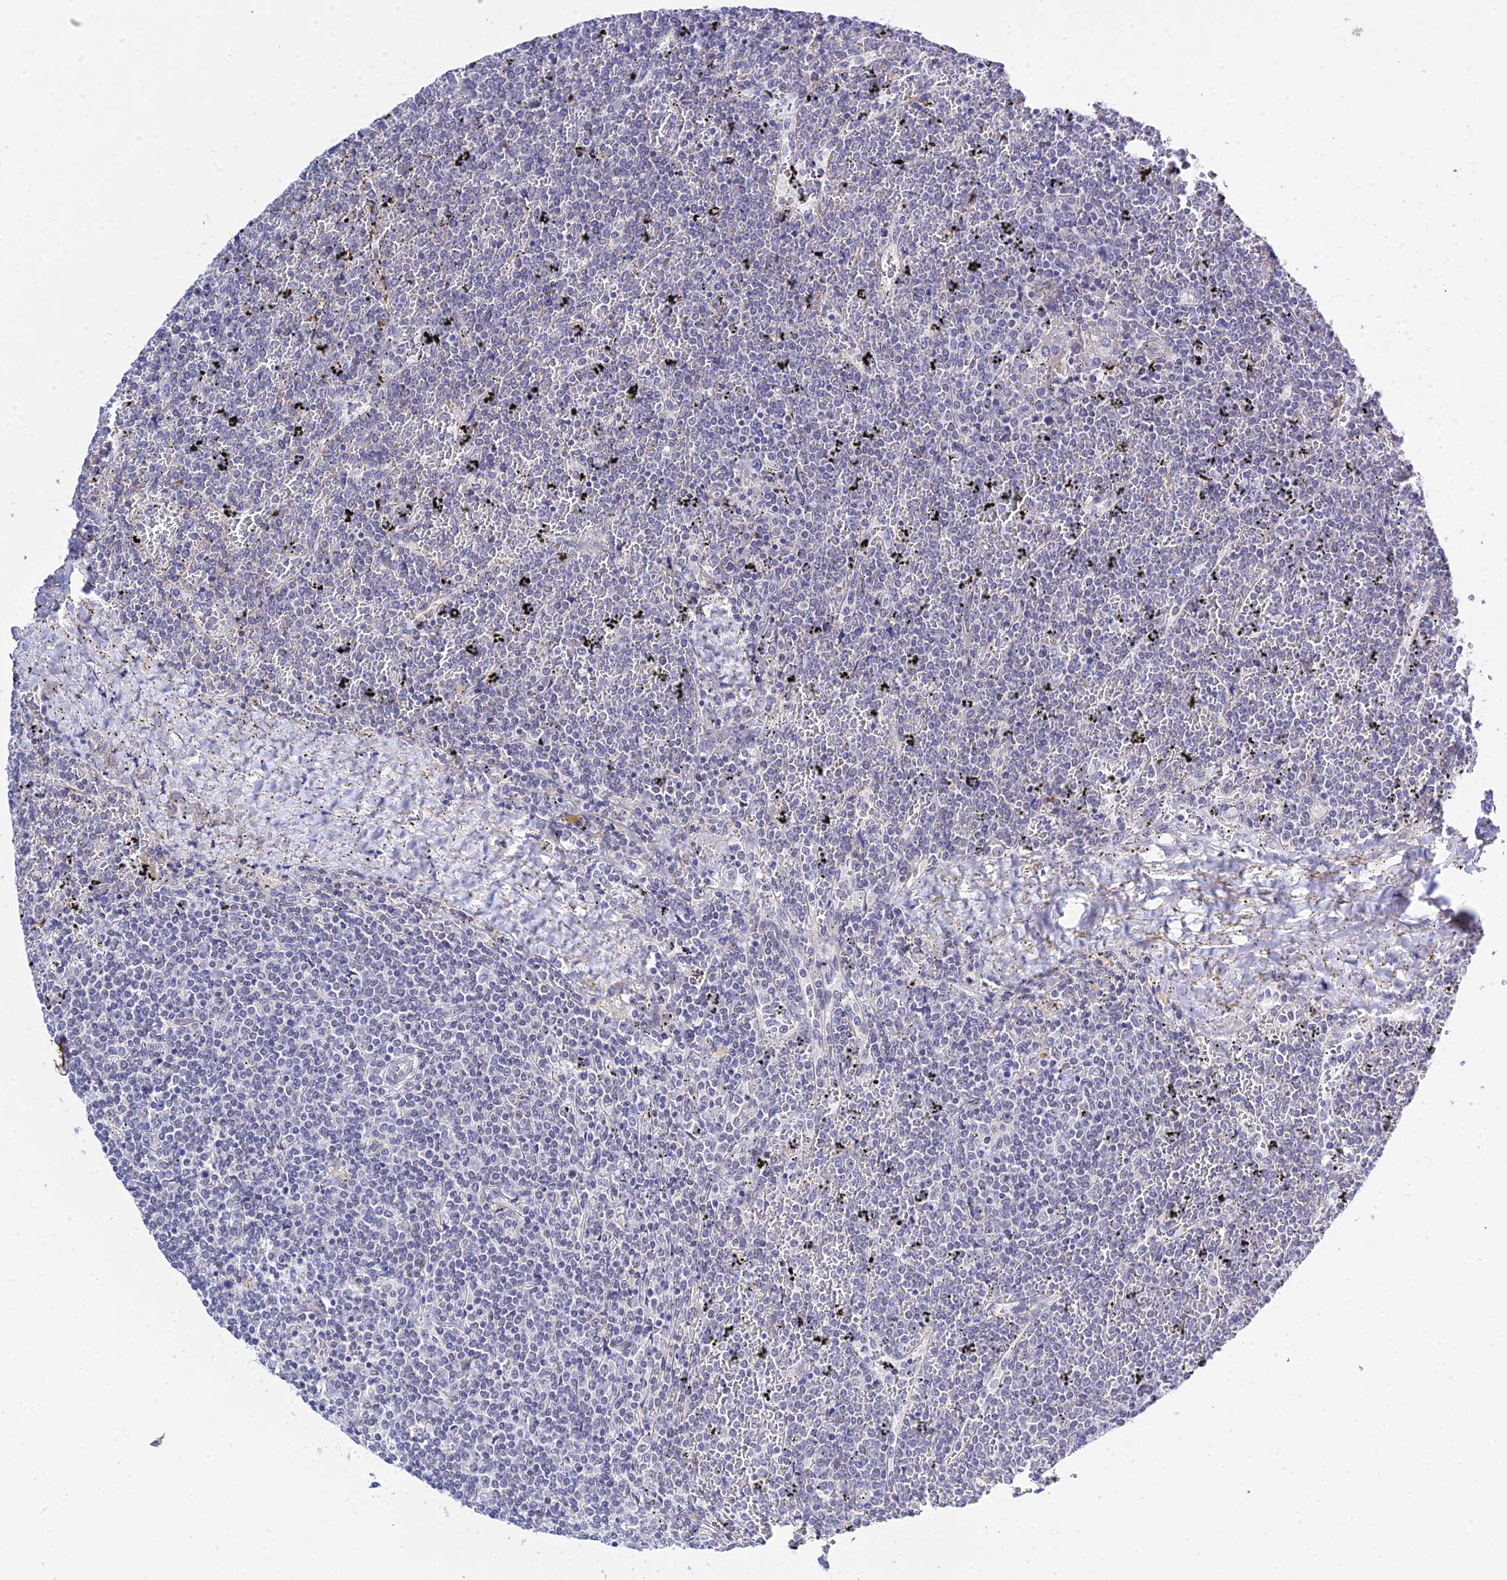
{"staining": {"intensity": "negative", "quantity": "none", "location": "none"}, "tissue": "lymphoma", "cell_type": "Tumor cells", "image_type": "cancer", "snomed": [{"axis": "morphology", "description": "Malignant lymphoma, non-Hodgkin's type, Low grade"}, {"axis": "topography", "description": "Spleen"}], "caption": "This histopathology image is of malignant lymphoma, non-Hodgkin's type (low-grade) stained with immunohistochemistry to label a protein in brown with the nuclei are counter-stained blue. There is no positivity in tumor cells.", "gene": "ZNF628", "patient": {"sex": "female", "age": 19}}